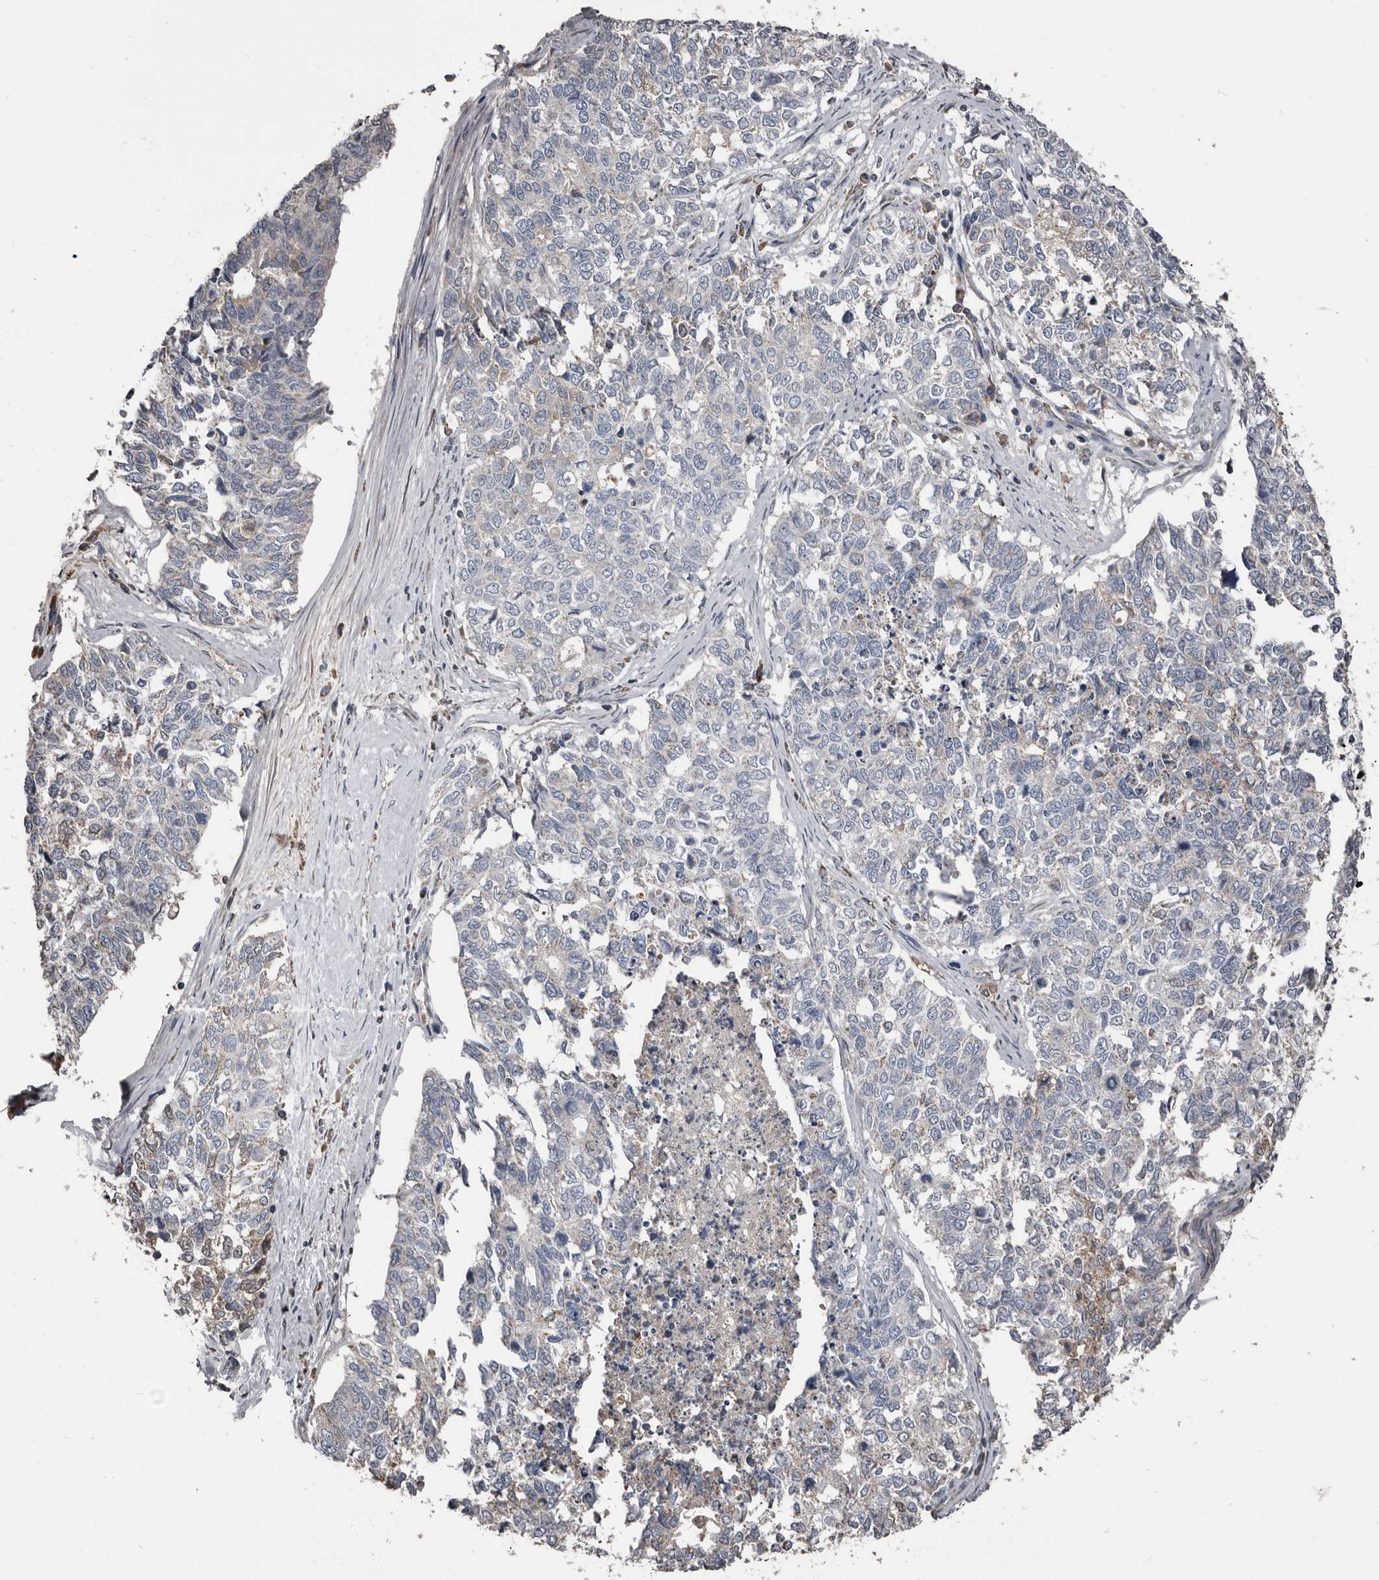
{"staining": {"intensity": "weak", "quantity": "<25%", "location": "cytoplasmic/membranous"}, "tissue": "cervical cancer", "cell_type": "Tumor cells", "image_type": "cancer", "snomed": [{"axis": "morphology", "description": "Squamous cell carcinoma, NOS"}, {"axis": "topography", "description": "Cervix"}], "caption": "Immunohistochemistry (IHC) image of neoplastic tissue: human cervical cancer (squamous cell carcinoma) stained with DAB (3,3'-diaminobenzidine) reveals no significant protein expression in tumor cells.", "gene": "GREB1", "patient": {"sex": "female", "age": 63}}